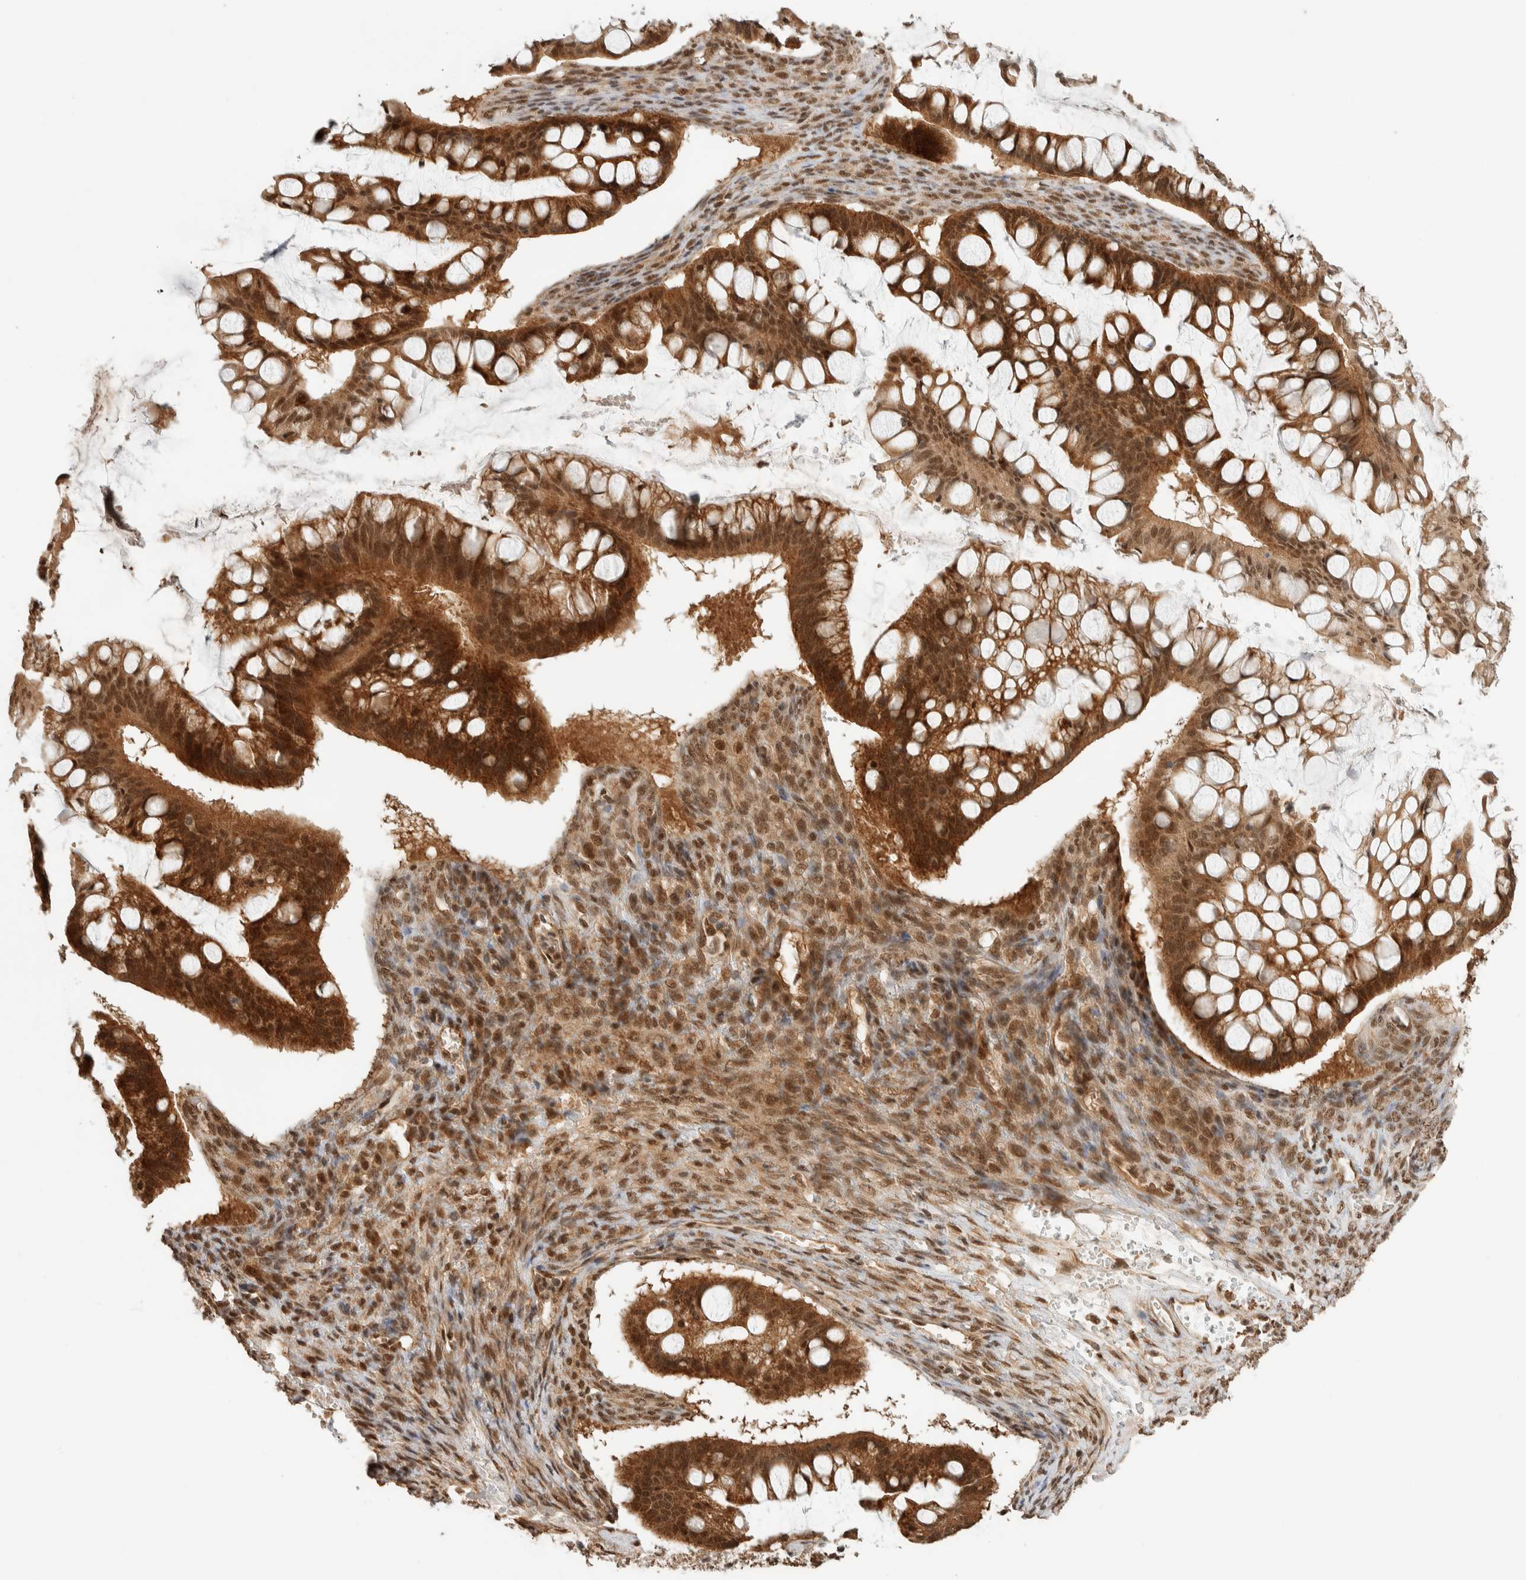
{"staining": {"intensity": "strong", "quantity": ">75%", "location": "cytoplasmic/membranous,nuclear"}, "tissue": "ovarian cancer", "cell_type": "Tumor cells", "image_type": "cancer", "snomed": [{"axis": "morphology", "description": "Cystadenocarcinoma, mucinous, NOS"}, {"axis": "topography", "description": "Ovary"}], "caption": "Tumor cells demonstrate strong cytoplasmic/membranous and nuclear expression in approximately >75% of cells in ovarian cancer (mucinous cystadenocarcinoma).", "gene": "ZBTB2", "patient": {"sex": "female", "age": 73}}